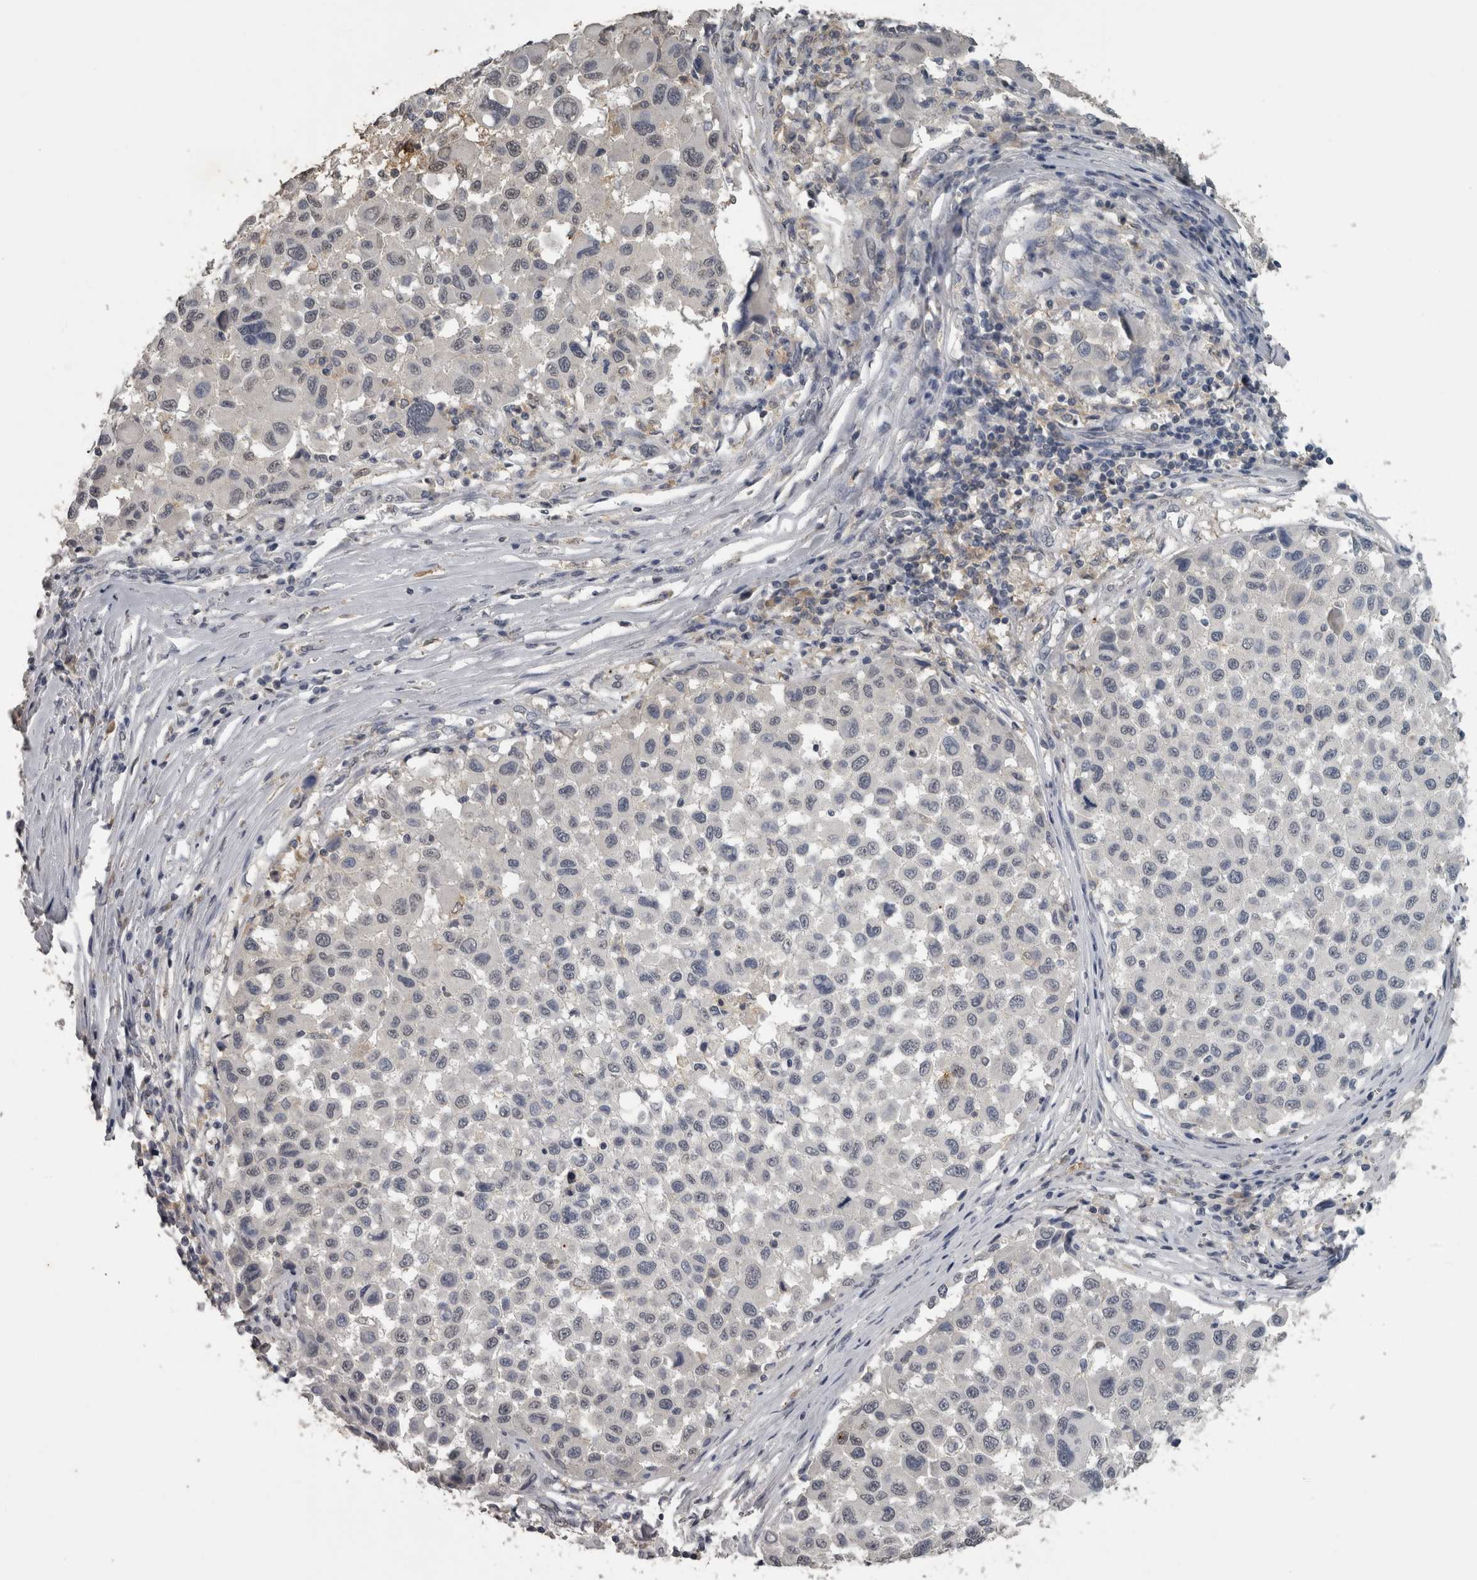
{"staining": {"intensity": "negative", "quantity": "none", "location": "none"}, "tissue": "melanoma", "cell_type": "Tumor cells", "image_type": "cancer", "snomed": [{"axis": "morphology", "description": "Malignant melanoma, Metastatic site"}, {"axis": "topography", "description": "Lymph node"}], "caption": "Immunohistochemistry image of melanoma stained for a protein (brown), which reveals no expression in tumor cells.", "gene": "PIK3AP1", "patient": {"sex": "male", "age": 61}}